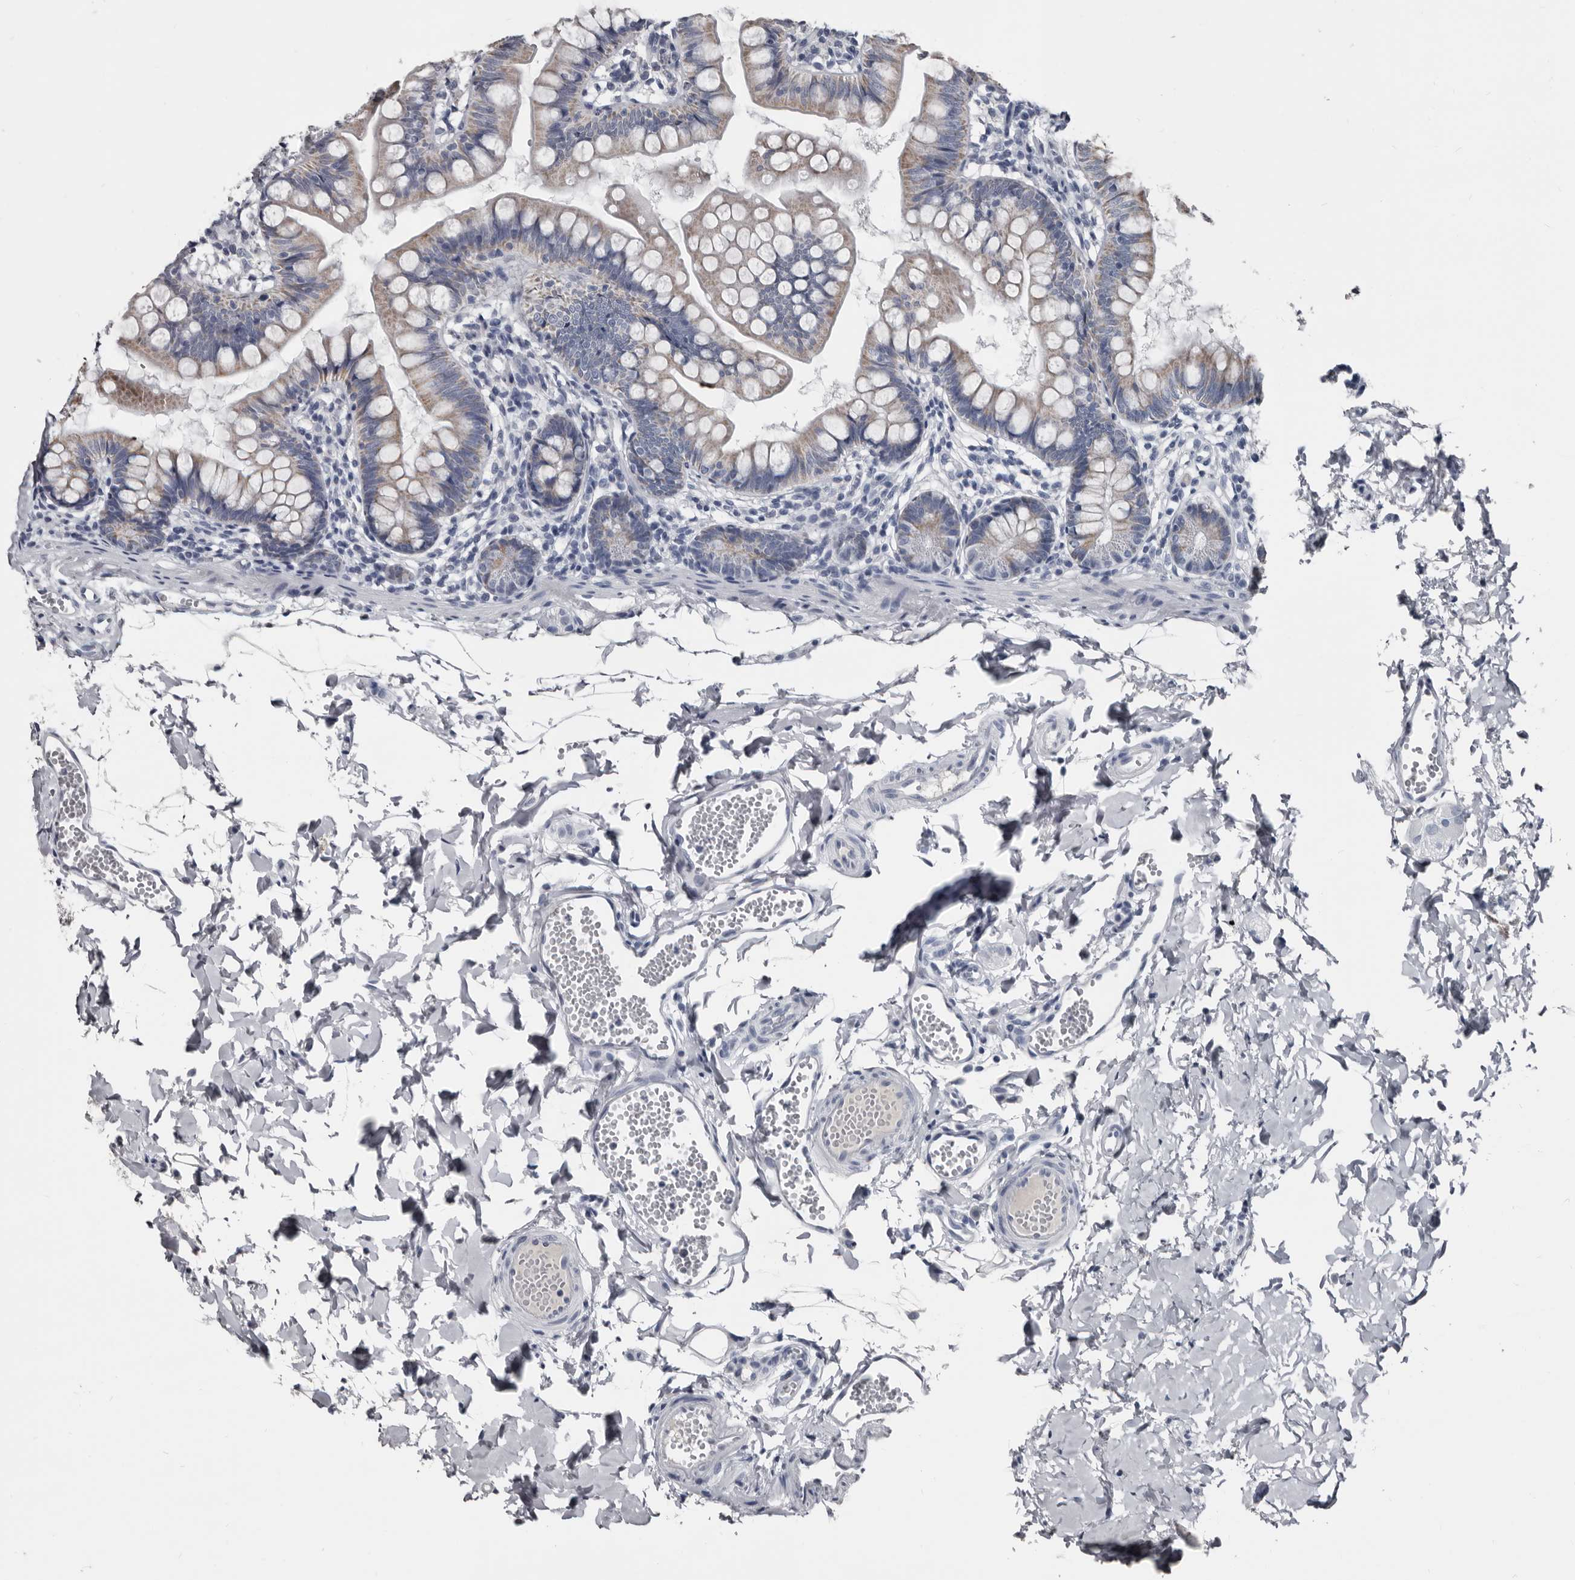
{"staining": {"intensity": "moderate", "quantity": "25%-75%", "location": "cytoplasmic/membranous"}, "tissue": "small intestine", "cell_type": "Glandular cells", "image_type": "normal", "snomed": [{"axis": "morphology", "description": "Normal tissue, NOS"}, {"axis": "topography", "description": "Small intestine"}], "caption": "Approximately 25%-75% of glandular cells in unremarkable small intestine show moderate cytoplasmic/membranous protein expression as visualized by brown immunohistochemical staining.", "gene": "GREB1", "patient": {"sex": "male", "age": 7}}